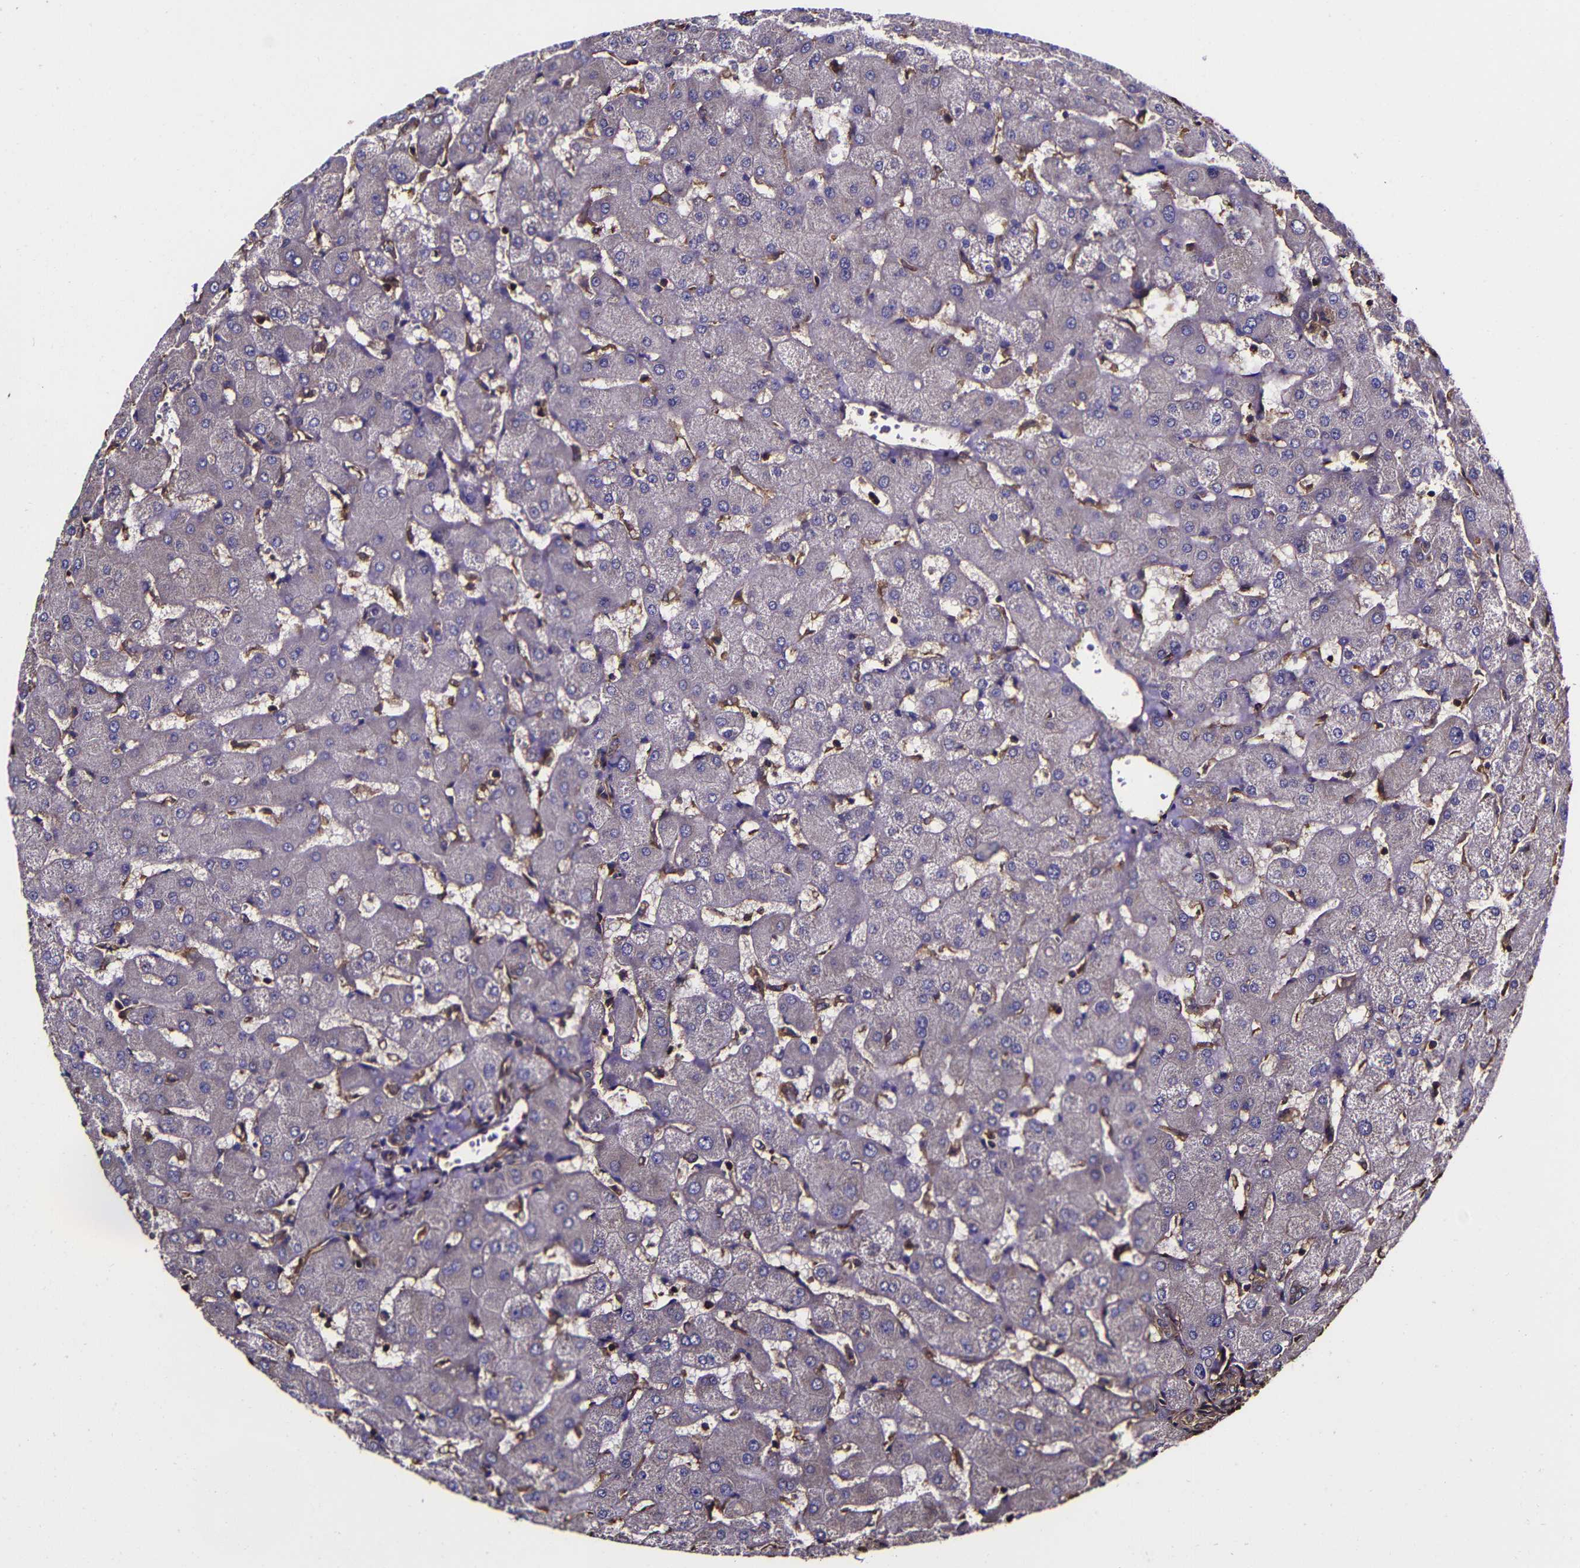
{"staining": {"intensity": "weak", "quantity": "25%-75%", "location": "cytoplasmic/membranous"}, "tissue": "liver", "cell_type": "Cholangiocytes", "image_type": "normal", "snomed": [{"axis": "morphology", "description": "Normal tissue, NOS"}, {"axis": "topography", "description": "Liver"}], "caption": "Immunohistochemistry (IHC) staining of normal liver, which demonstrates low levels of weak cytoplasmic/membranous positivity in approximately 25%-75% of cholangiocytes indicating weak cytoplasmic/membranous protein expression. The staining was performed using DAB (brown) for protein detection and nuclei were counterstained in hematoxylin (blue).", "gene": "MSN", "patient": {"sex": "female", "age": 63}}